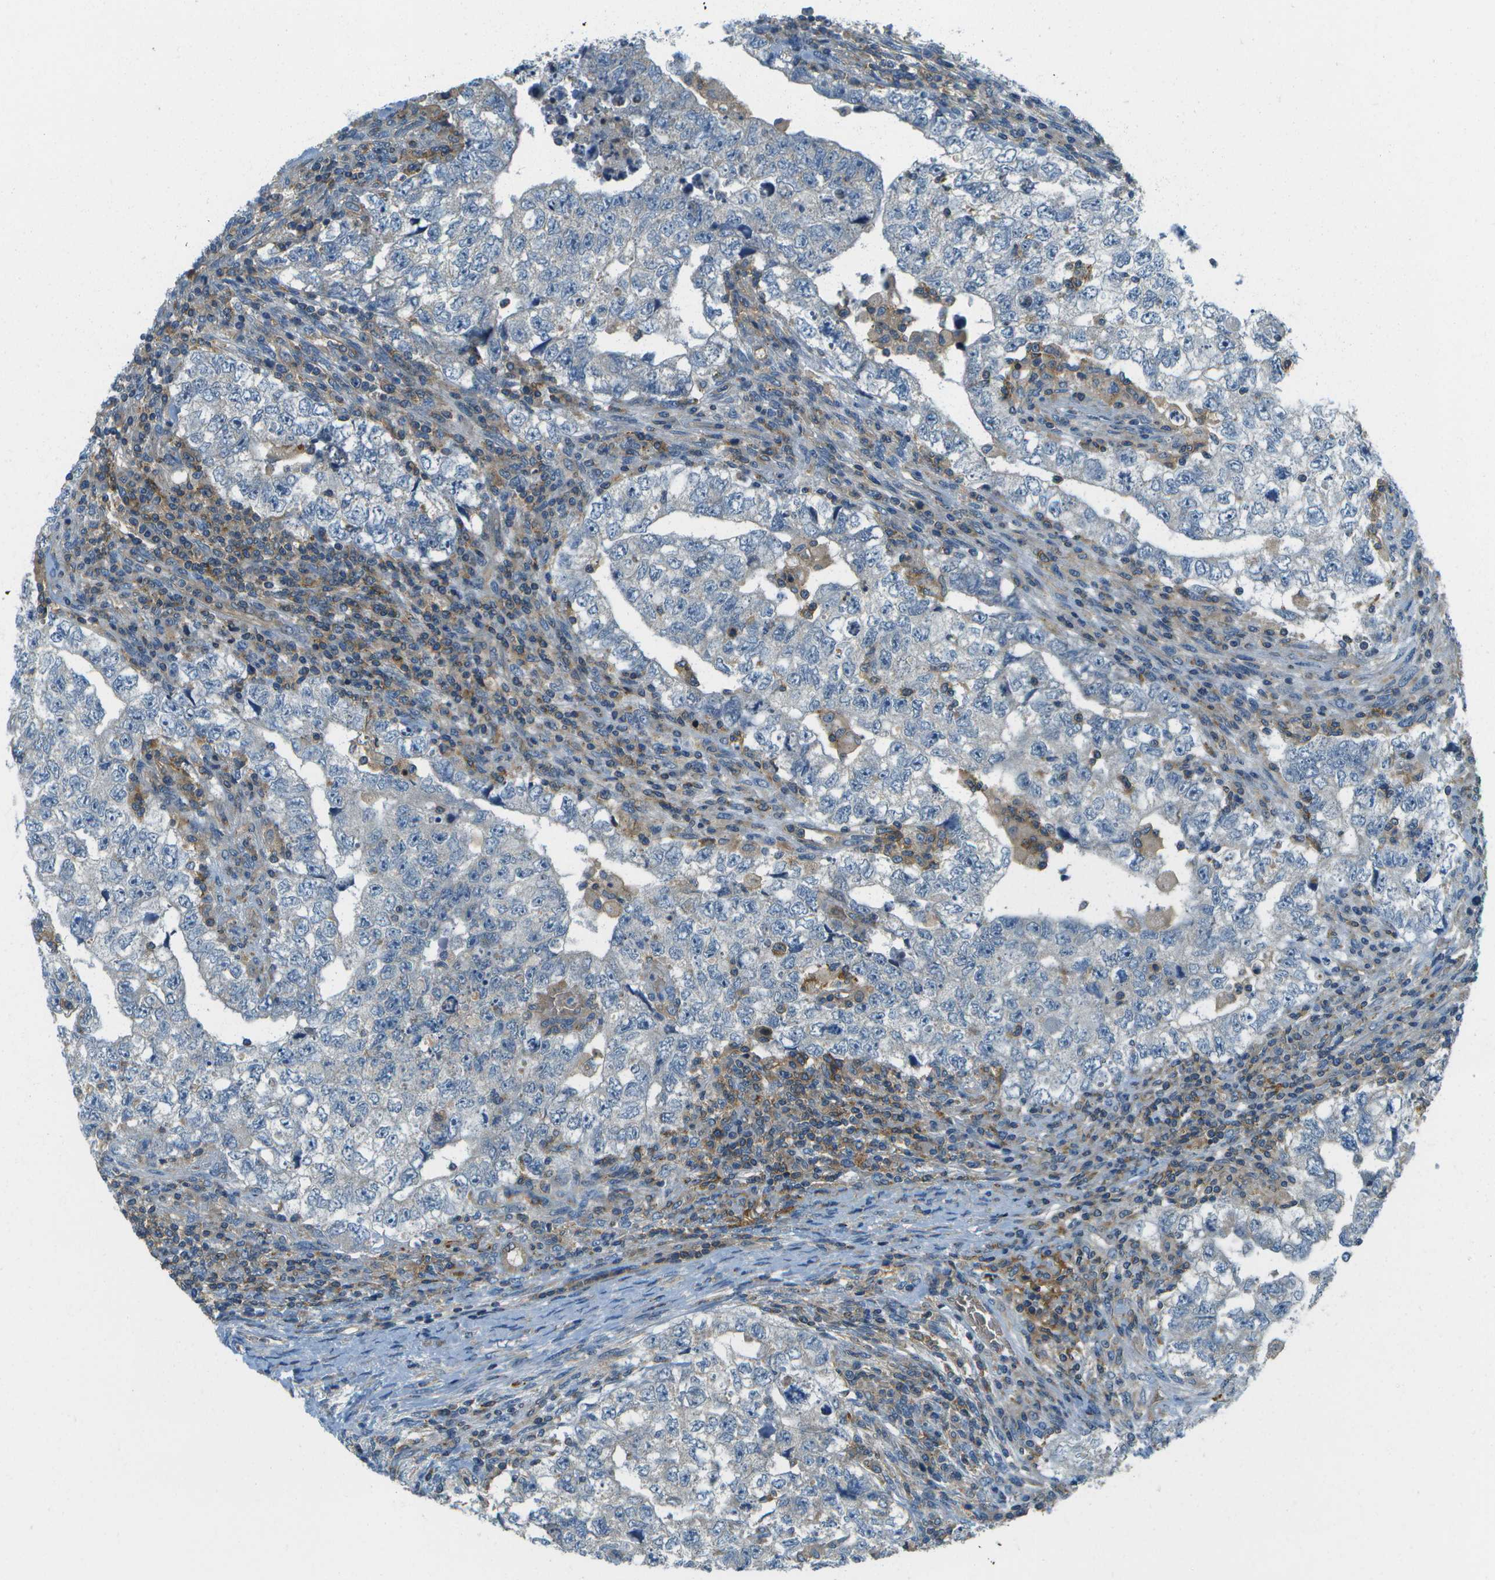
{"staining": {"intensity": "negative", "quantity": "none", "location": "none"}, "tissue": "testis cancer", "cell_type": "Tumor cells", "image_type": "cancer", "snomed": [{"axis": "morphology", "description": "Carcinoma, Embryonal, NOS"}, {"axis": "topography", "description": "Testis"}], "caption": "Immunohistochemistry of human testis cancer reveals no staining in tumor cells.", "gene": "CTIF", "patient": {"sex": "male", "age": 36}}